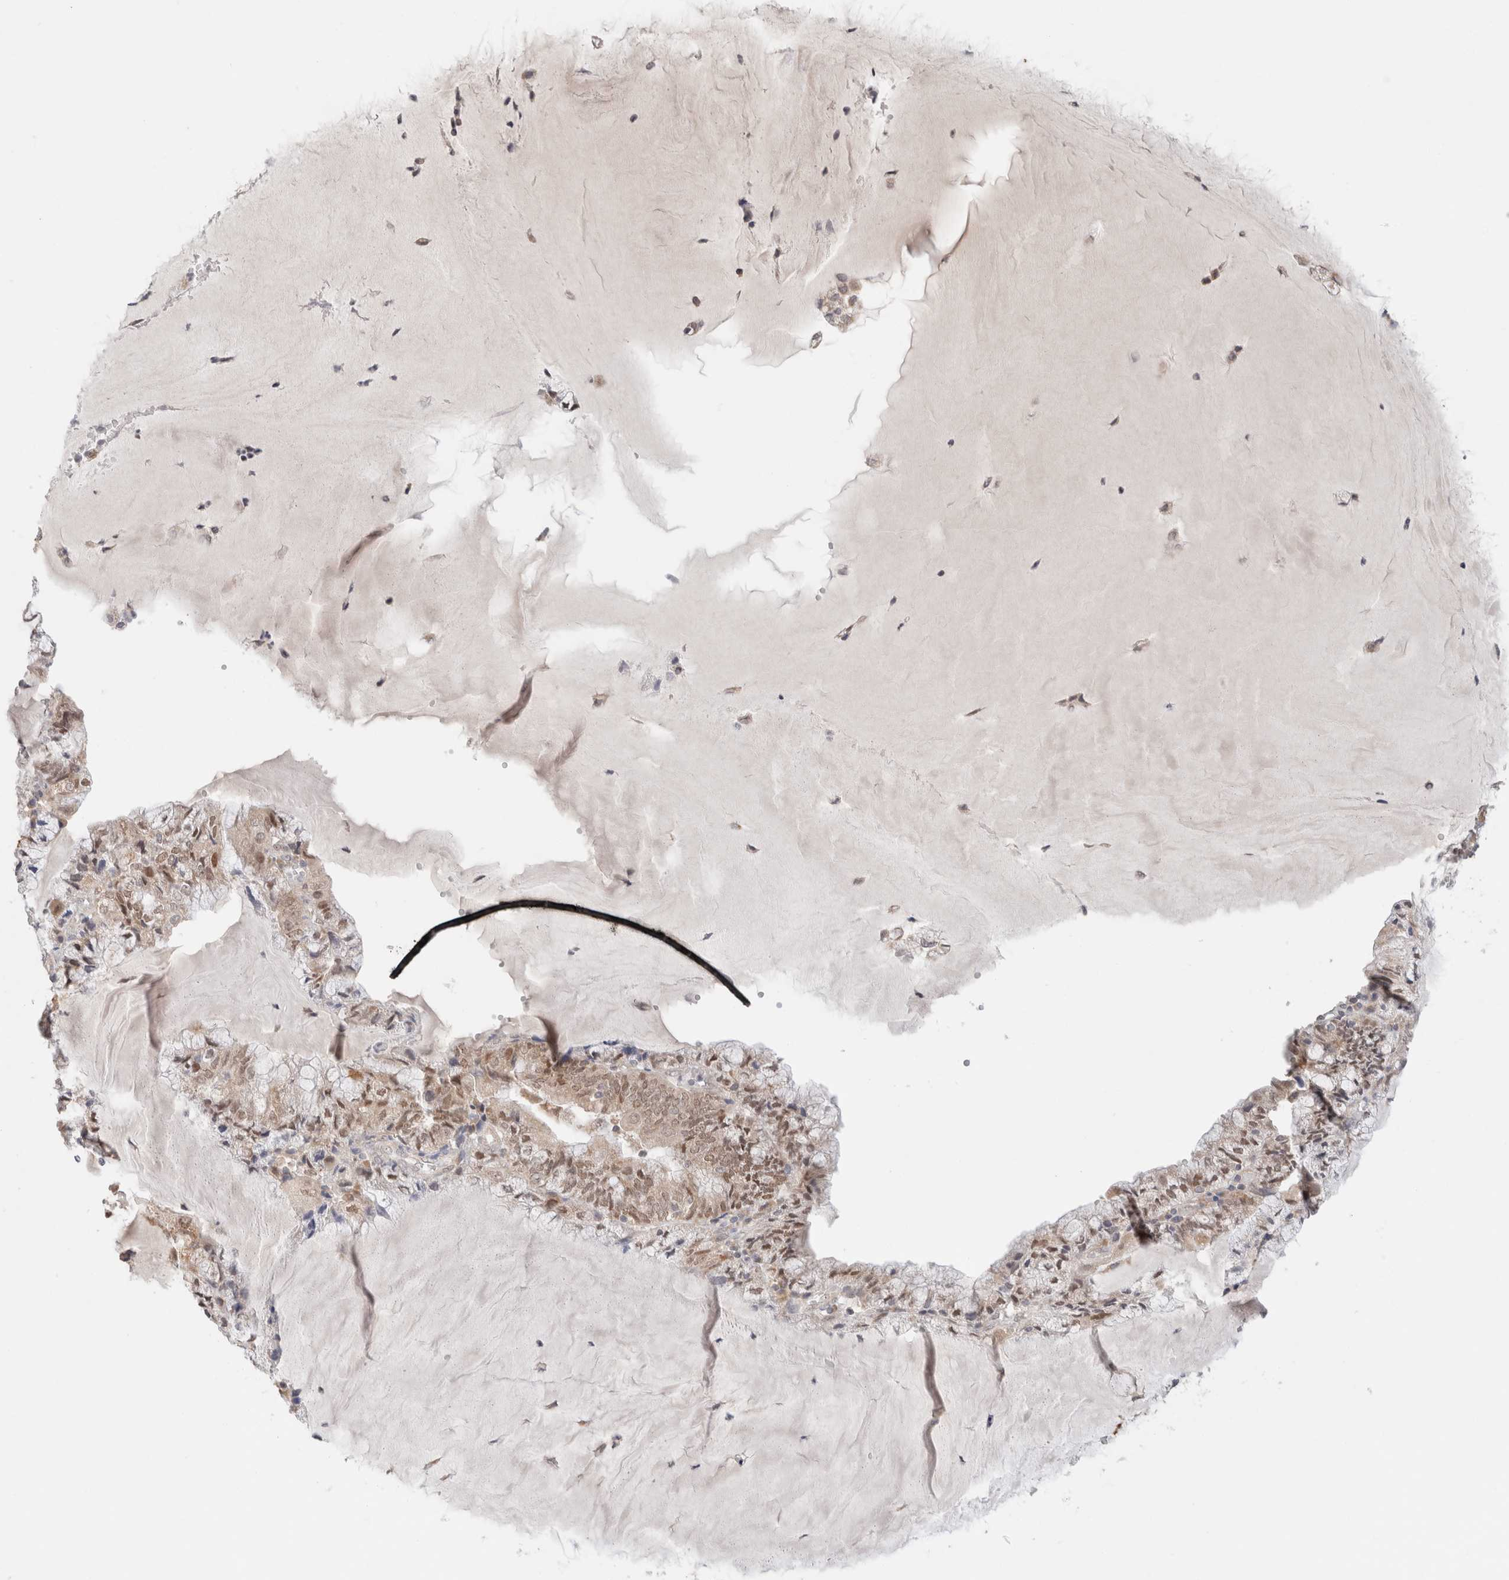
{"staining": {"intensity": "moderate", "quantity": ">75%", "location": "cytoplasmic/membranous,nuclear"}, "tissue": "endometrial cancer", "cell_type": "Tumor cells", "image_type": "cancer", "snomed": [{"axis": "morphology", "description": "Adenocarcinoma, NOS"}, {"axis": "topography", "description": "Endometrium"}], "caption": "This photomicrograph demonstrates IHC staining of human endometrial cancer (adenocarcinoma), with medium moderate cytoplasmic/membranous and nuclear expression in about >75% of tumor cells.", "gene": "ERI3", "patient": {"sex": "female", "age": 81}}